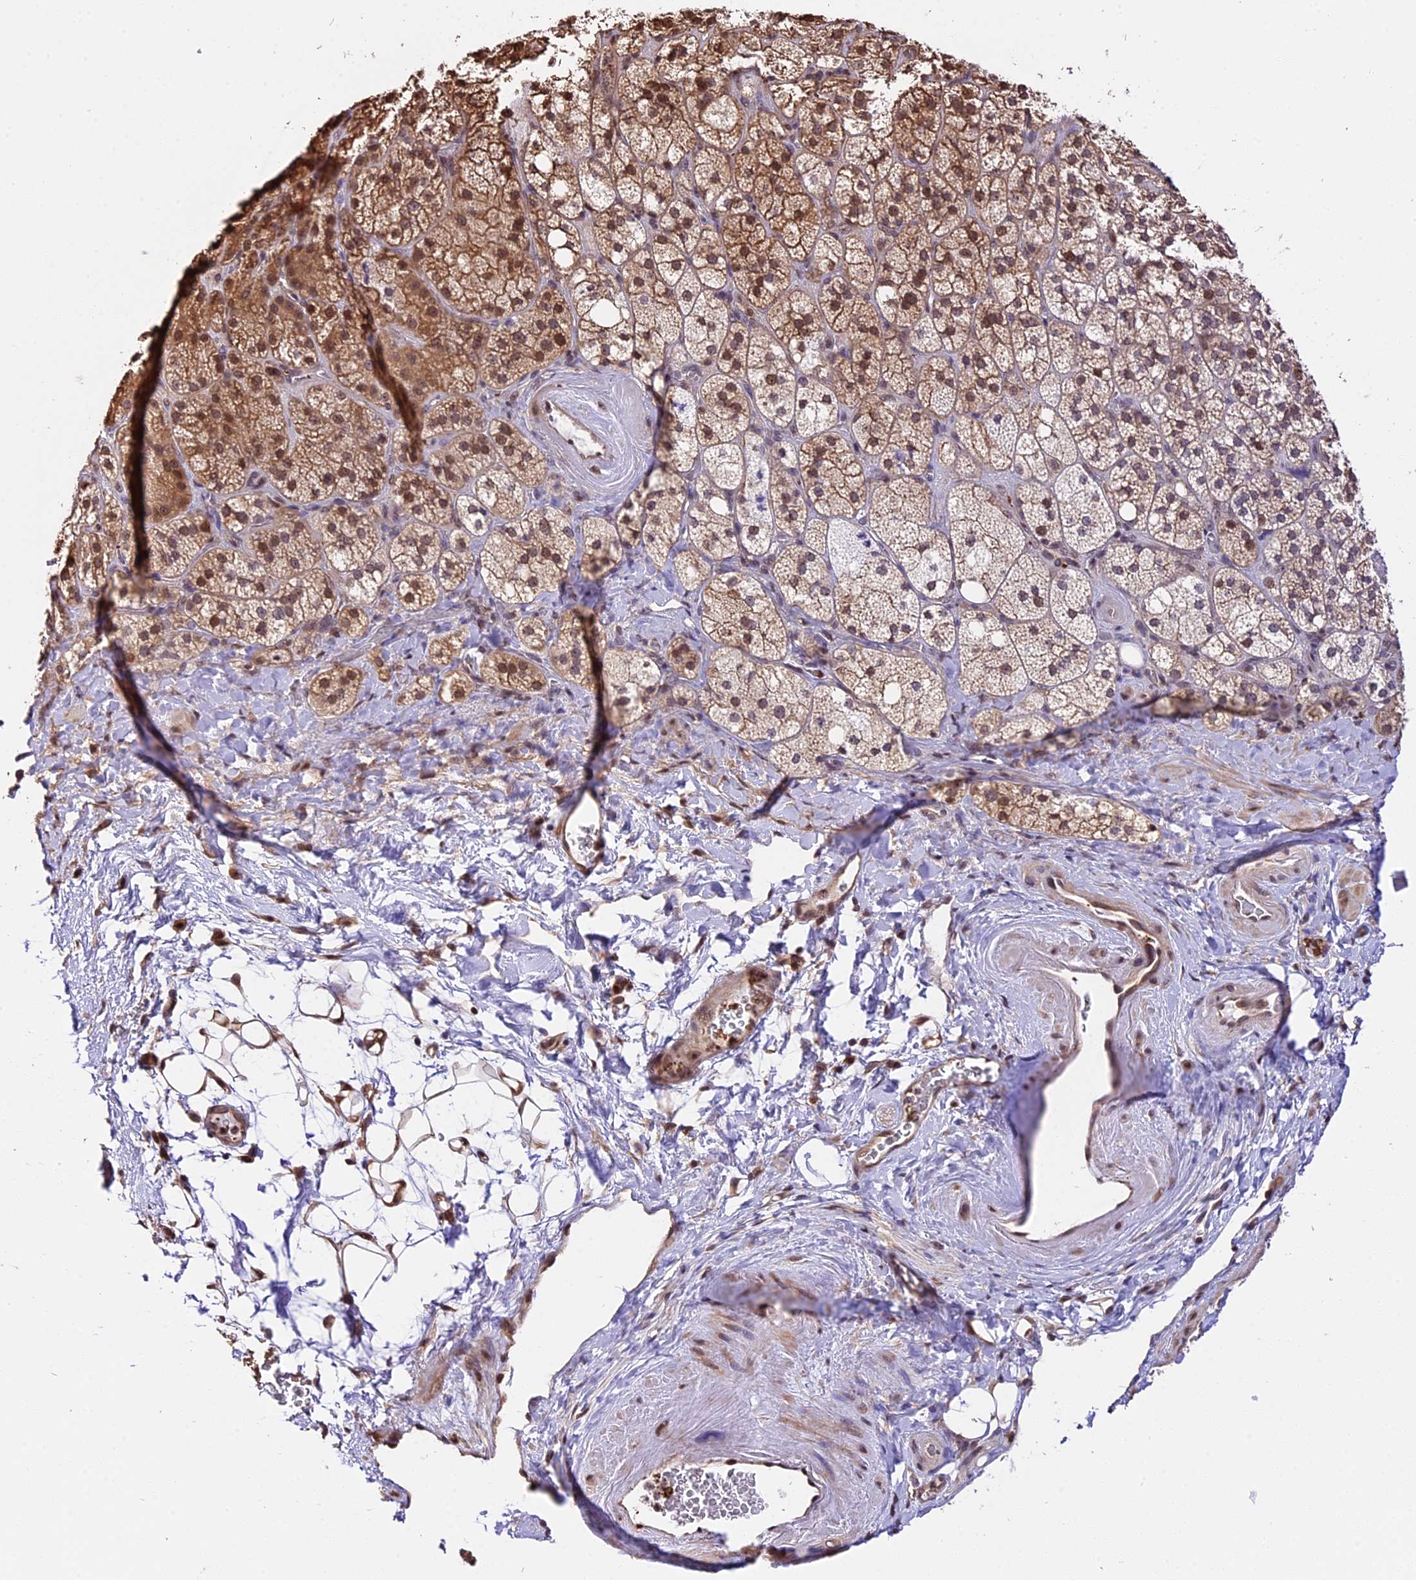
{"staining": {"intensity": "moderate", "quantity": ">75%", "location": "cytoplasmic/membranous,nuclear"}, "tissue": "adrenal gland", "cell_type": "Glandular cells", "image_type": "normal", "snomed": [{"axis": "morphology", "description": "Normal tissue, NOS"}, {"axis": "topography", "description": "Adrenal gland"}], "caption": "Adrenal gland stained with DAB (3,3'-diaminobenzidine) IHC demonstrates medium levels of moderate cytoplasmic/membranous,nuclear staining in about >75% of glandular cells.", "gene": "HERPUD1", "patient": {"sex": "male", "age": 61}}